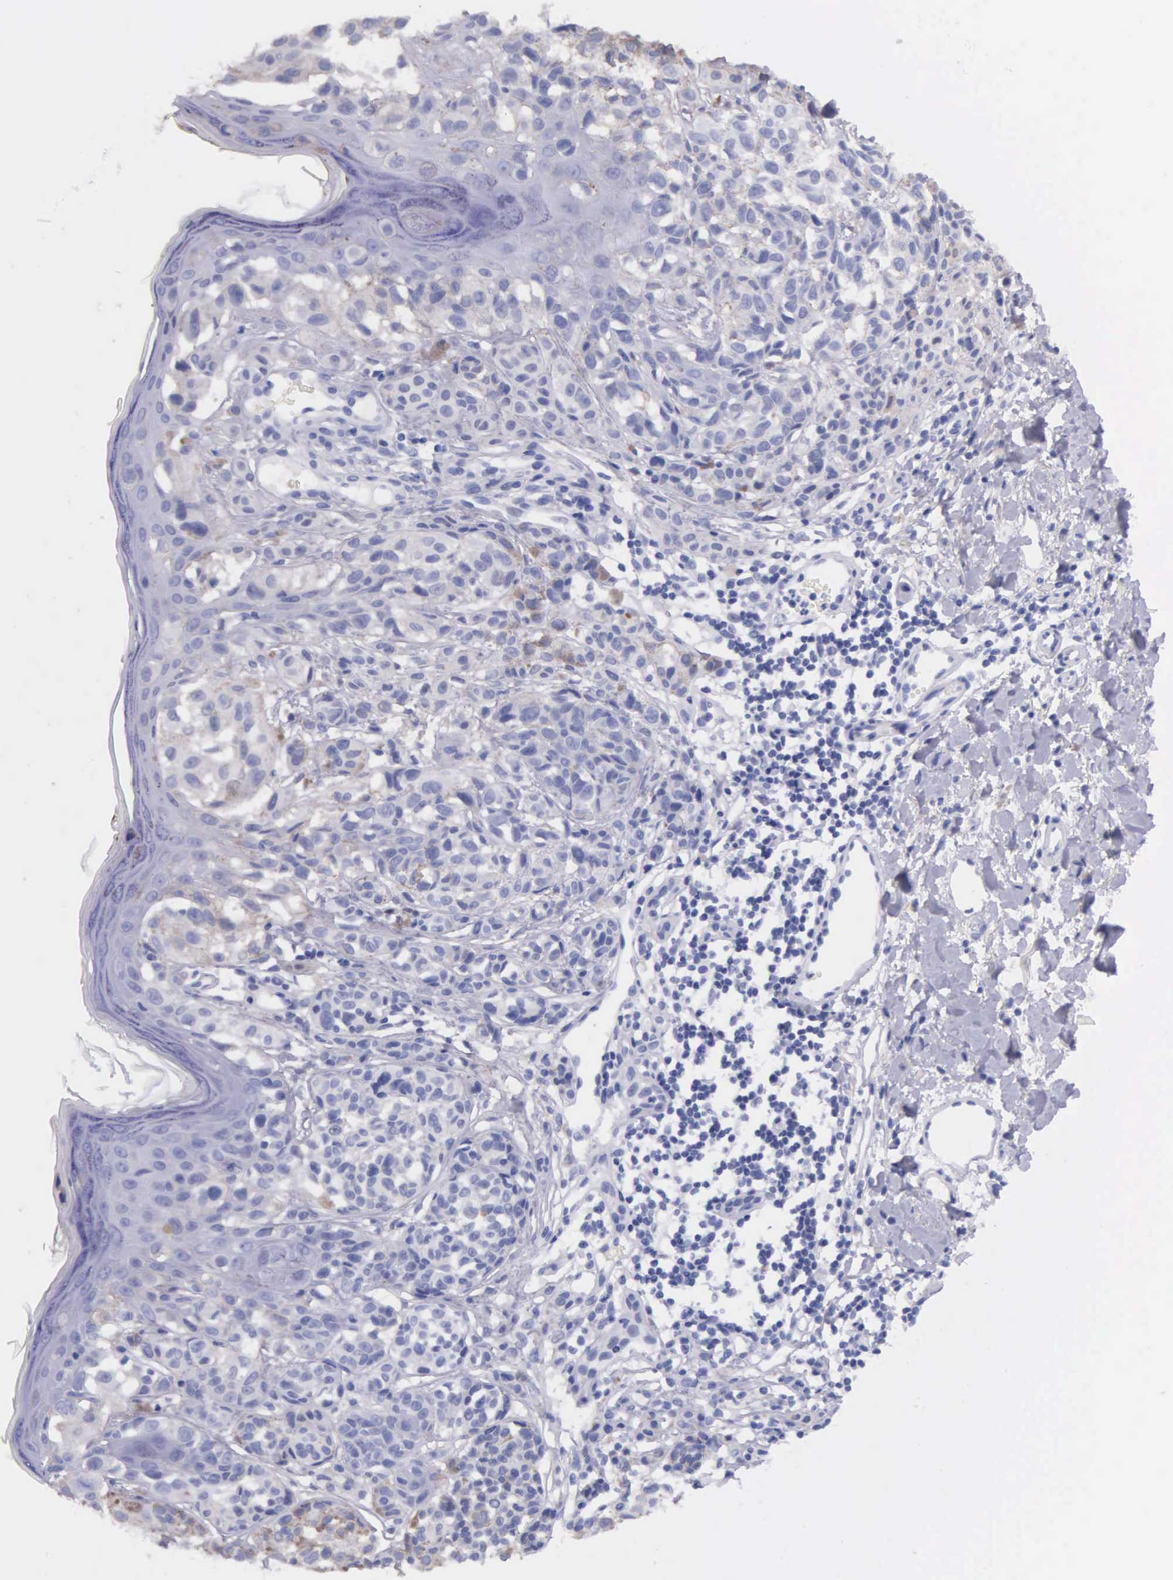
{"staining": {"intensity": "weak", "quantity": "<25%", "location": "cytoplasmic/membranous"}, "tissue": "melanoma", "cell_type": "Tumor cells", "image_type": "cancer", "snomed": [{"axis": "morphology", "description": "Malignant melanoma, NOS"}, {"axis": "topography", "description": "Skin"}], "caption": "Tumor cells are negative for brown protein staining in malignant melanoma. Brightfield microscopy of immunohistochemistry stained with DAB (brown) and hematoxylin (blue), captured at high magnification.", "gene": "GSTT2", "patient": {"sex": "male", "age": 40}}